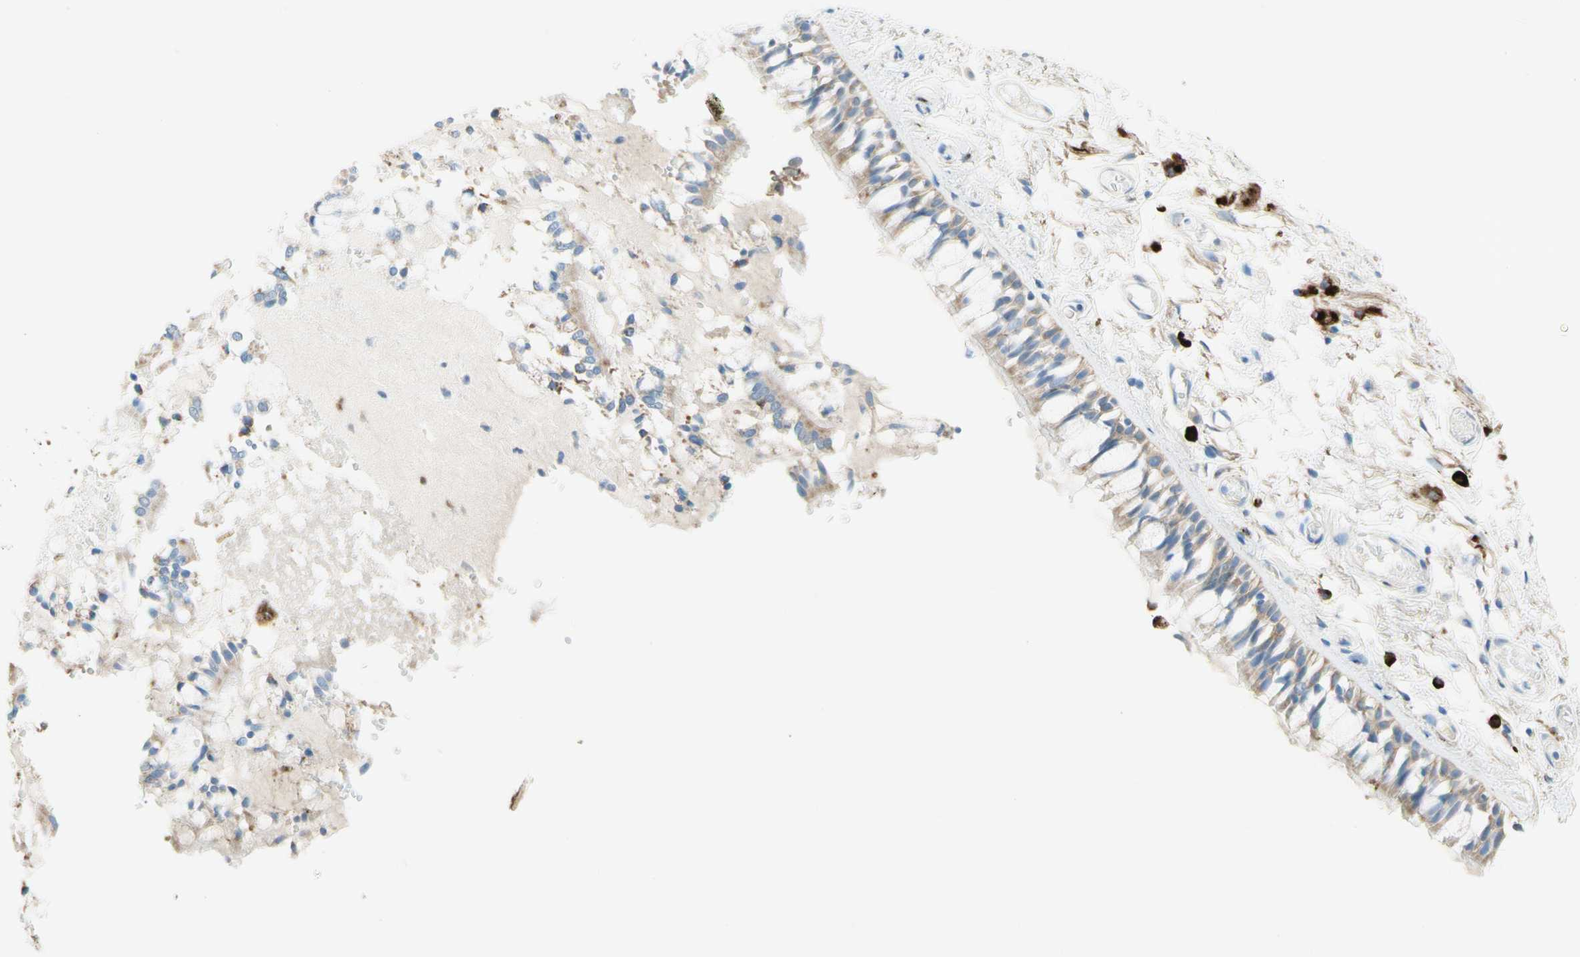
{"staining": {"intensity": "moderate", "quantity": ">75%", "location": "cytoplasmic/membranous"}, "tissue": "bronchus", "cell_type": "Respiratory epithelial cells", "image_type": "normal", "snomed": [{"axis": "morphology", "description": "Normal tissue, NOS"}, {"axis": "morphology", "description": "Inflammation, NOS"}, {"axis": "topography", "description": "Cartilage tissue"}, {"axis": "topography", "description": "Lung"}], "caption": "DAB immunohistochemical staining of normal bronchus displays moderate cytoplasmic/membranous protein expression in about >75% of respiratory epithelial cells.", "gene": "URB2", "patient": {"sex": "male", "age": 71}}